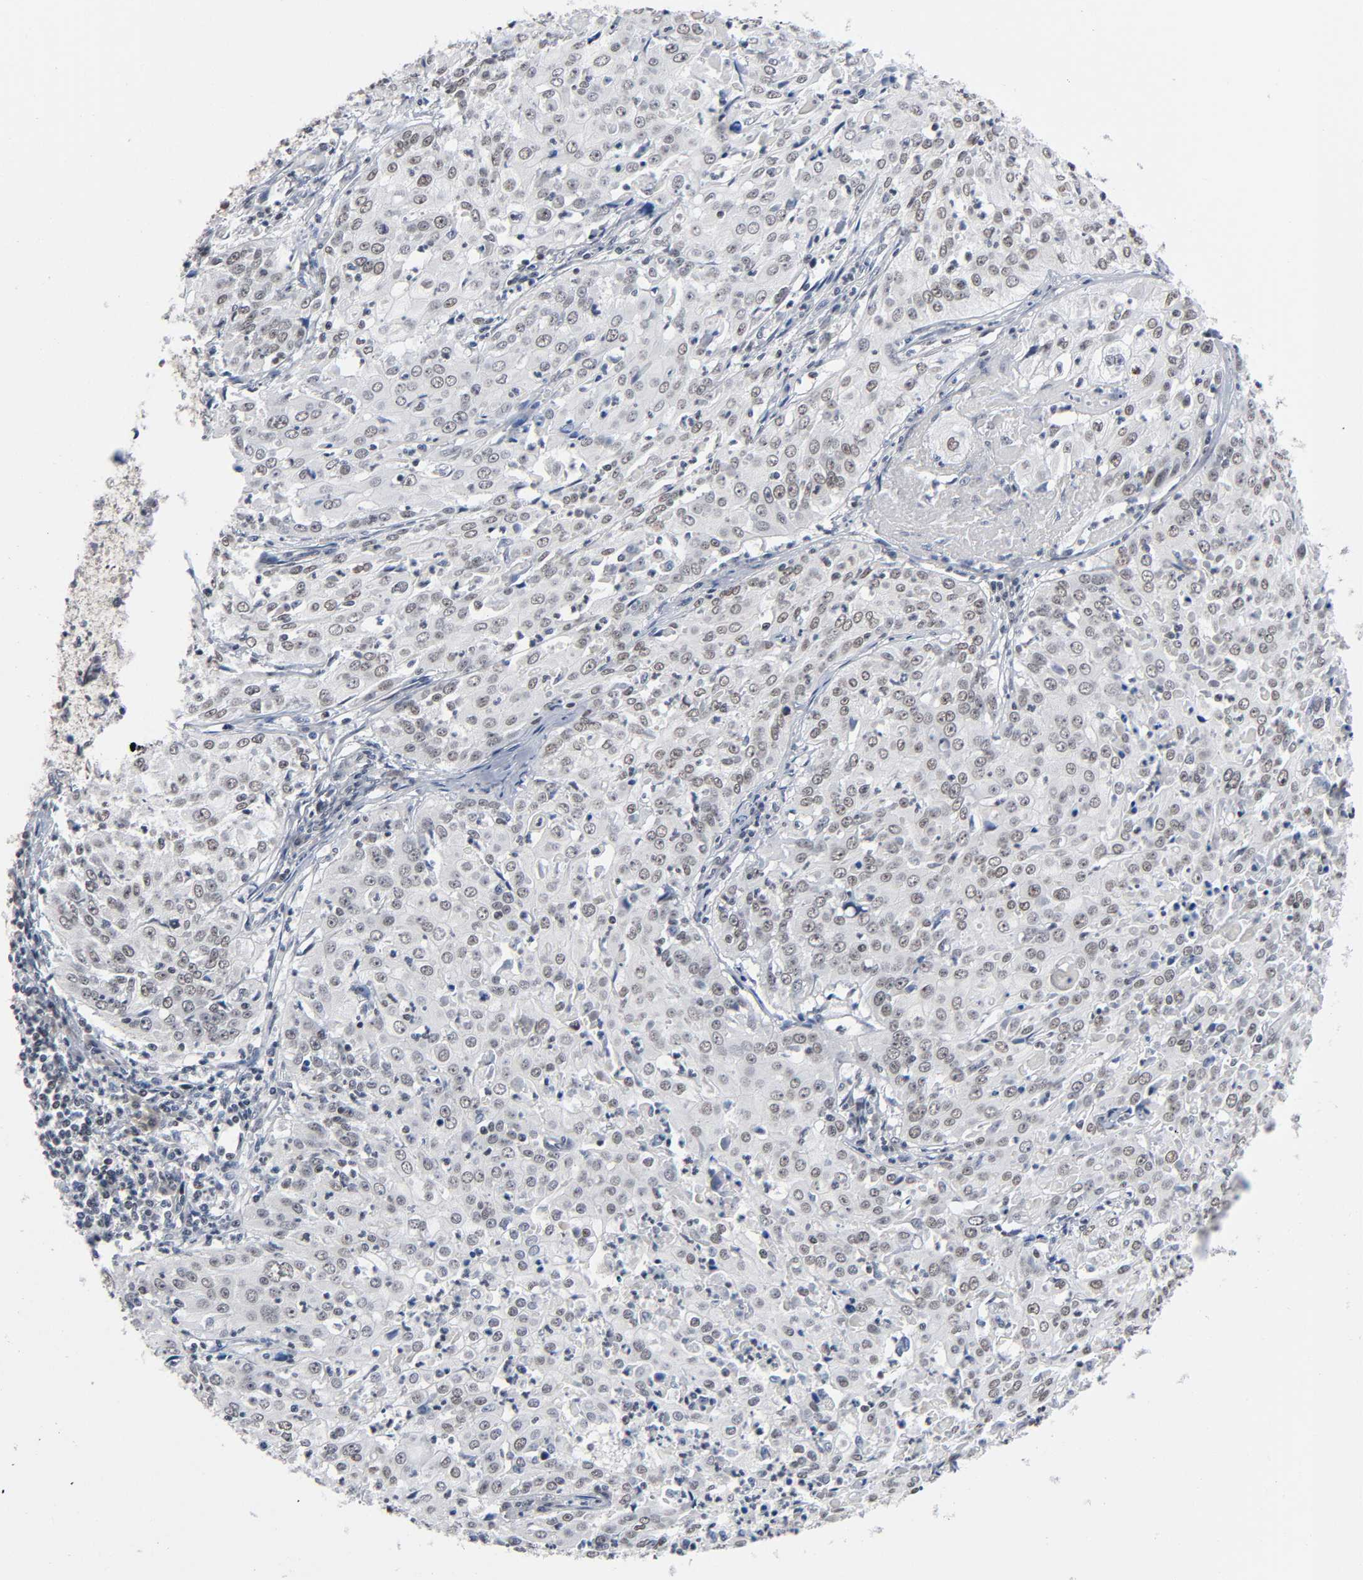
{"staining": {"intensity": "weak", "quantity": "25%-75%", "location": "nuclear"}, "tissue": "cervical cancer", "cell_type": "Tumor cells", "image_type": "cancer", "snomed": [{"axis": "morphology", "description": "Squamous cell carcinoma, NOS"}, {"axis": "topography", "description": "Cervix"}], "caption": "DAB immunohistochemical staining of human cervical cancer (squamous cell carcinoma) shows weak nuclear protein staining in approximately 25%-75% of tumor cells. The staining is performed using DAB brown chromogen to label protein expression. The nuclei are counter-stained blue using hematoxylin.", "gene": "ZNF384", "patient": {"sex": "female", "age": 39}}